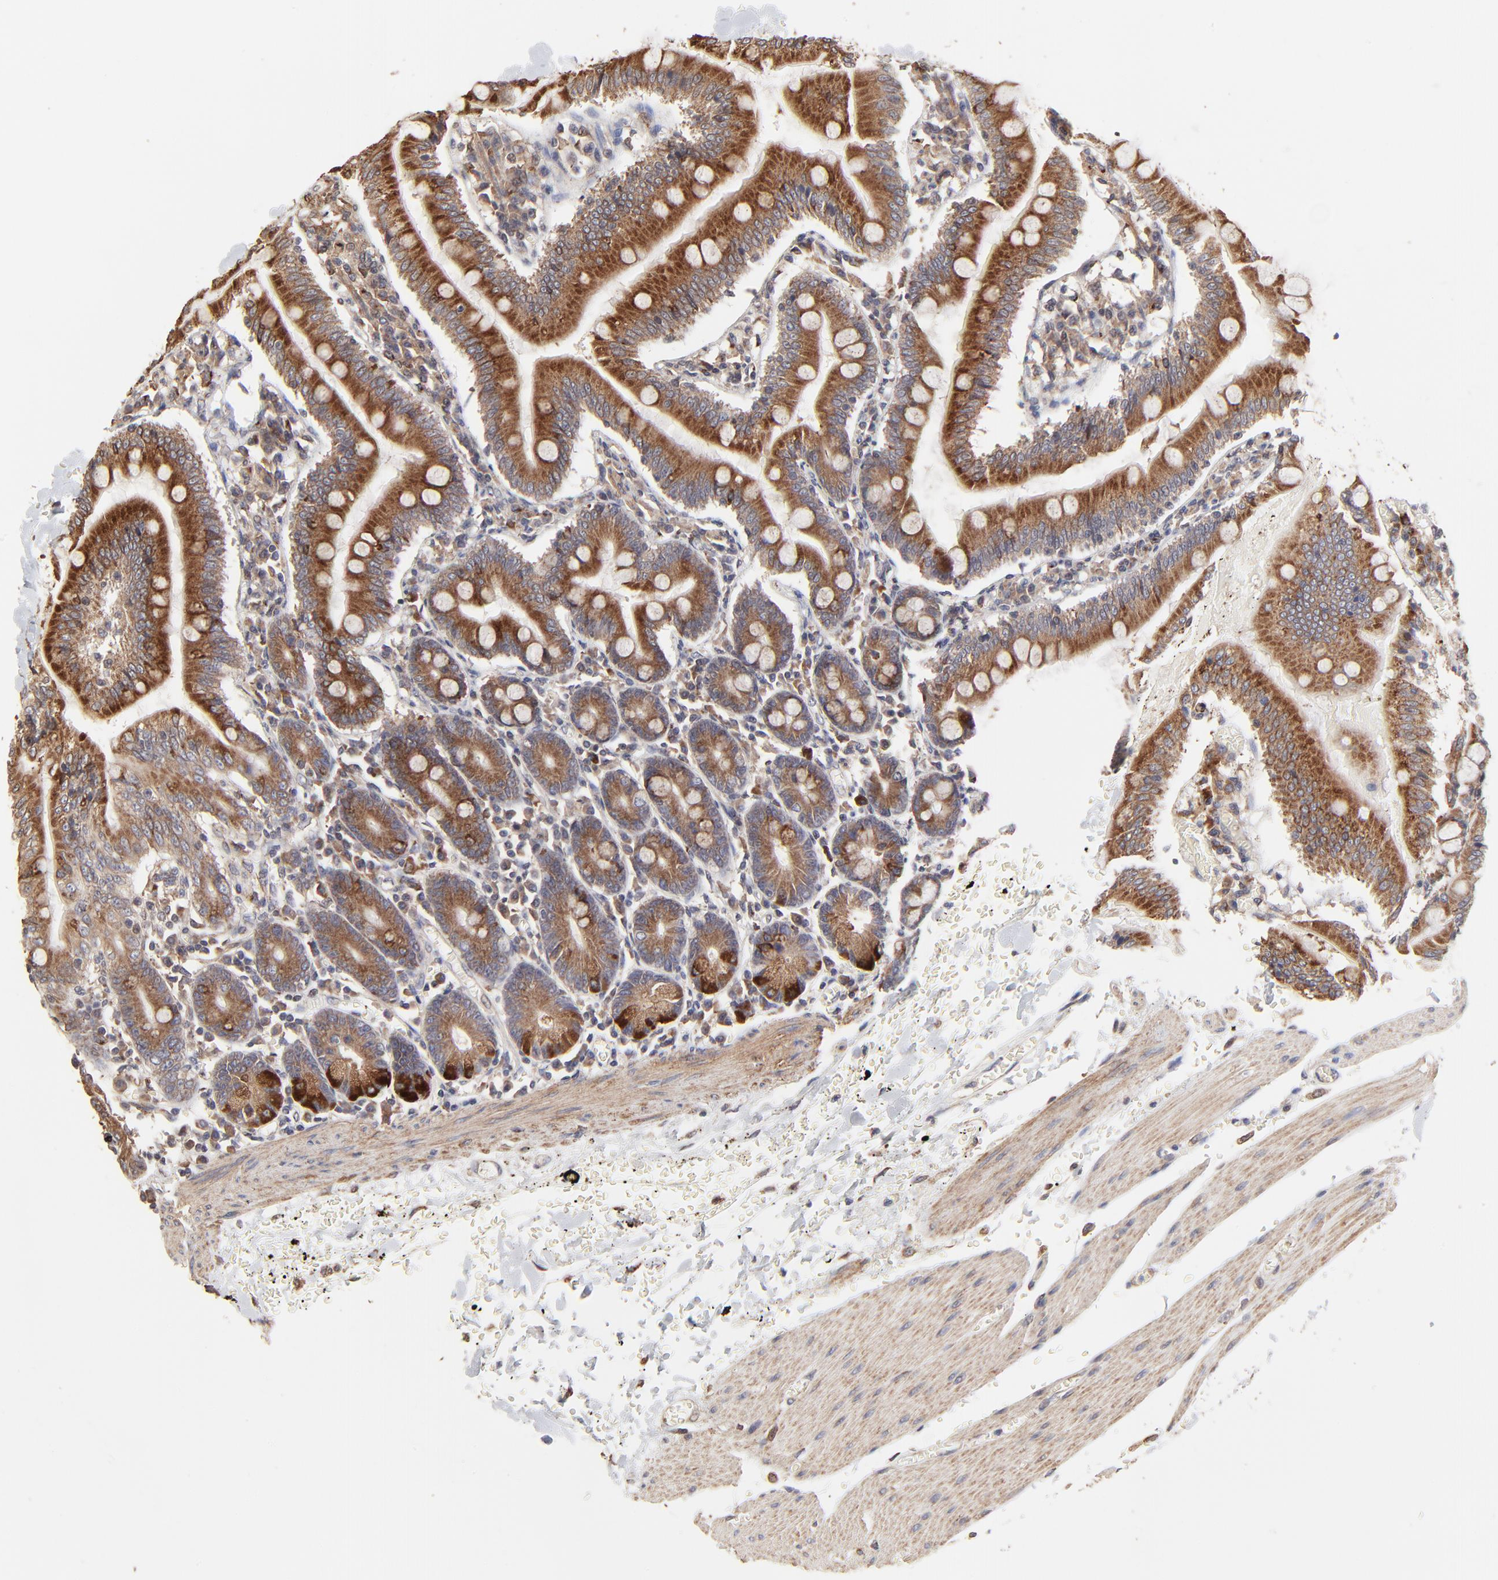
{"staining": {"intensity": "strong", "quantity": ">75%", "location": "cytoplasmic/membranous"}, "tissue": "small intestine", "cell_type": "Glandular cells", "image_type": "normal", "snomed": [{"axis": "morphology", "description": "Normal tissue, NOS"}, {"axis": "topography", "description": "Small intestine"}], "caption": "Protein expression by immunohistochemistry (IHC) demonstrates strong cytoplasmic/membranous expression in about >75% of glandular cells in unremarkable small intestine. The protein is shown in brown color, while the nuclei are stained blue.", "gene": "ELP2", "patient": {"sex": "male", "age": 71}}